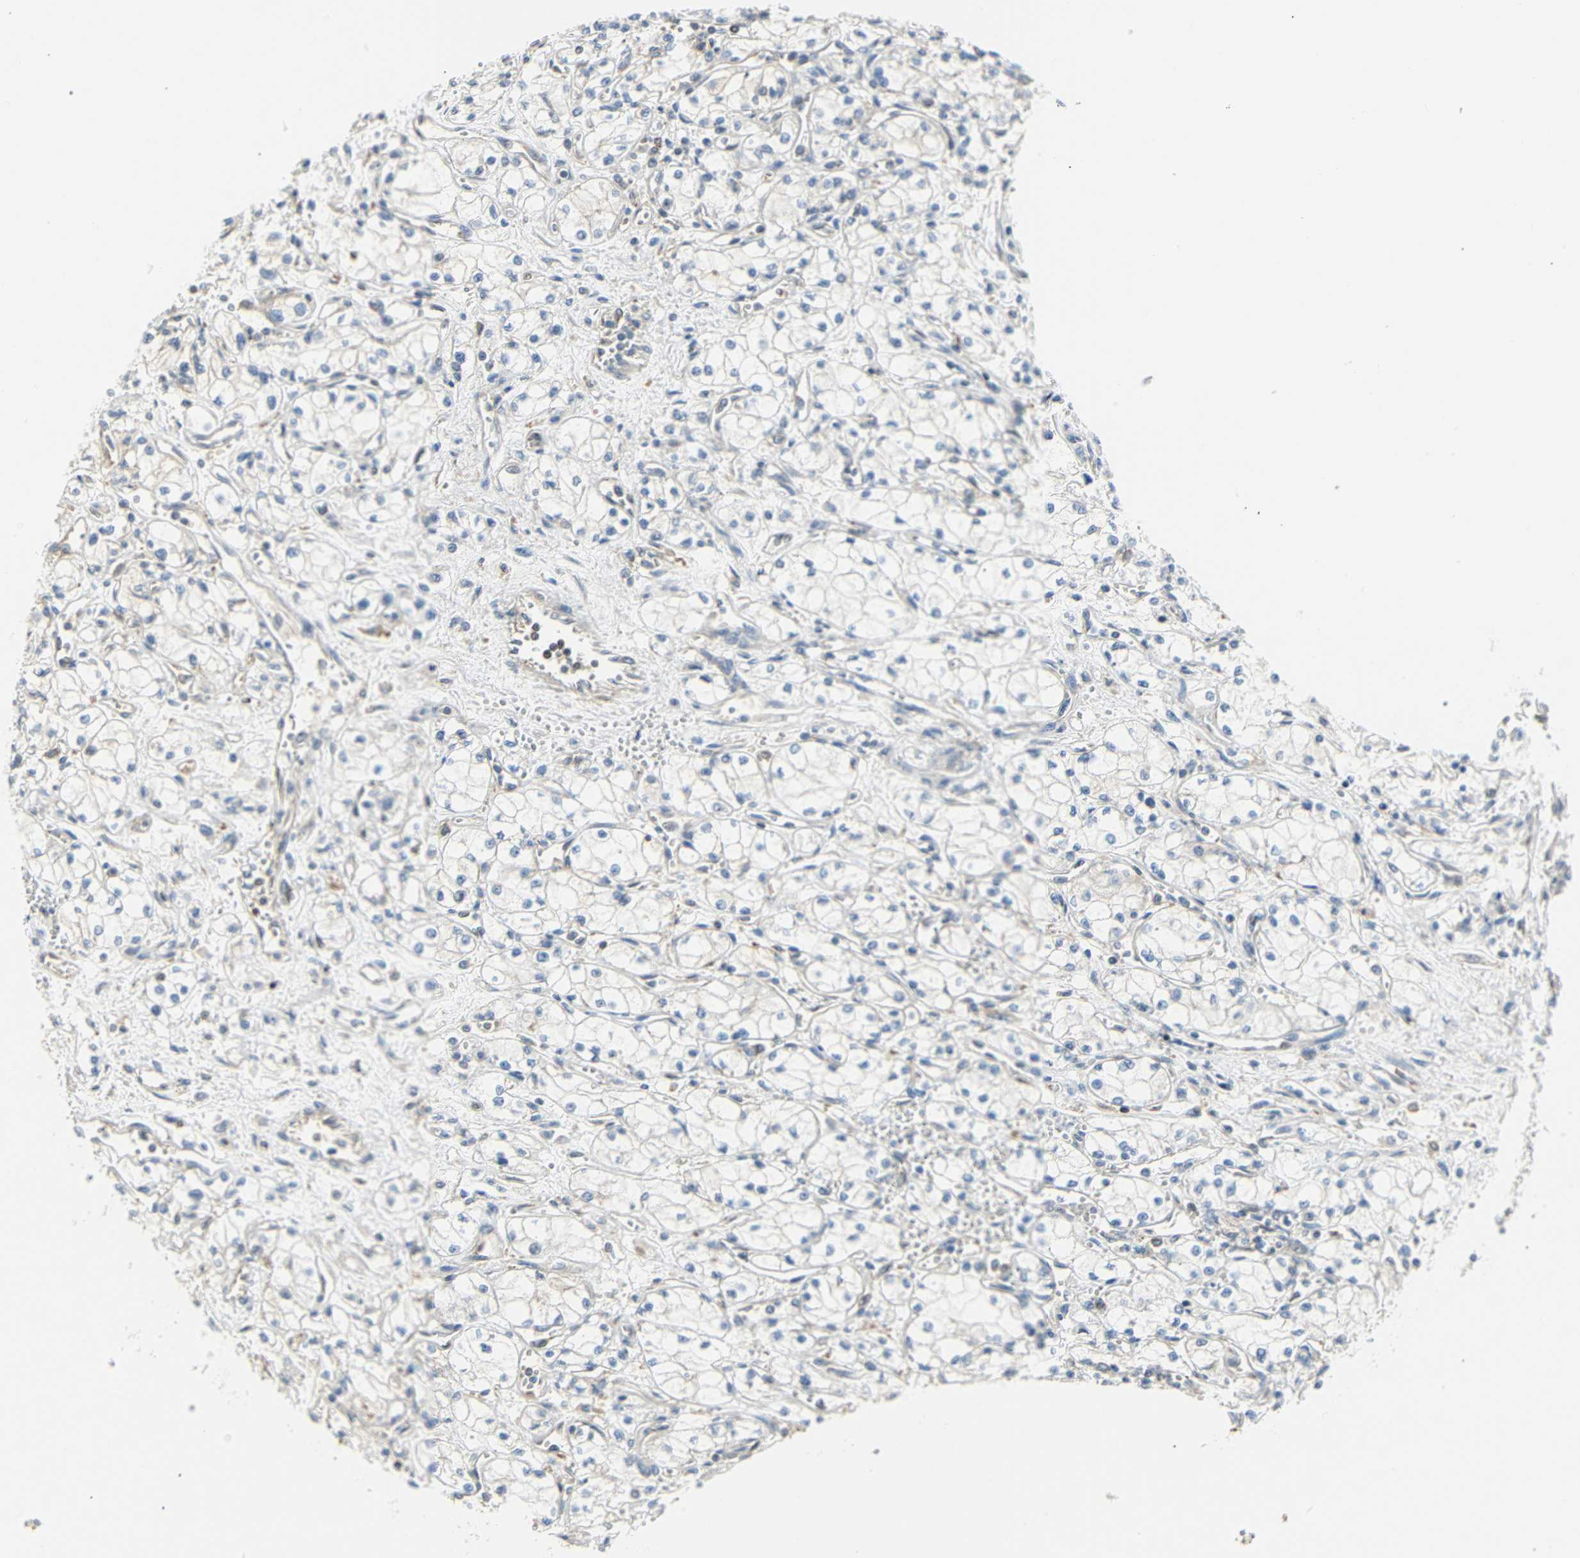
{"staining": {"intensity": "negative", "quantity": "none", "location": "none"}, "tissue": "renal cancer", "cell_type": "Tumor cells", "image_type": "cancer", "snomed": [{"axis": "morphology", "description": "Normal tissue, NOS"}, {"axis": "morphology", "description": "Adenocarcinoma, NOS"}, {"axis": "topography", "description": "Kidney"}], "caption": "This is an IHC photomicrograph of human renal adenocarcinoma. There is no positivity in tumor cells.", "gene": "IMPG2", "patient": {"sex": "male", "age": 59}}